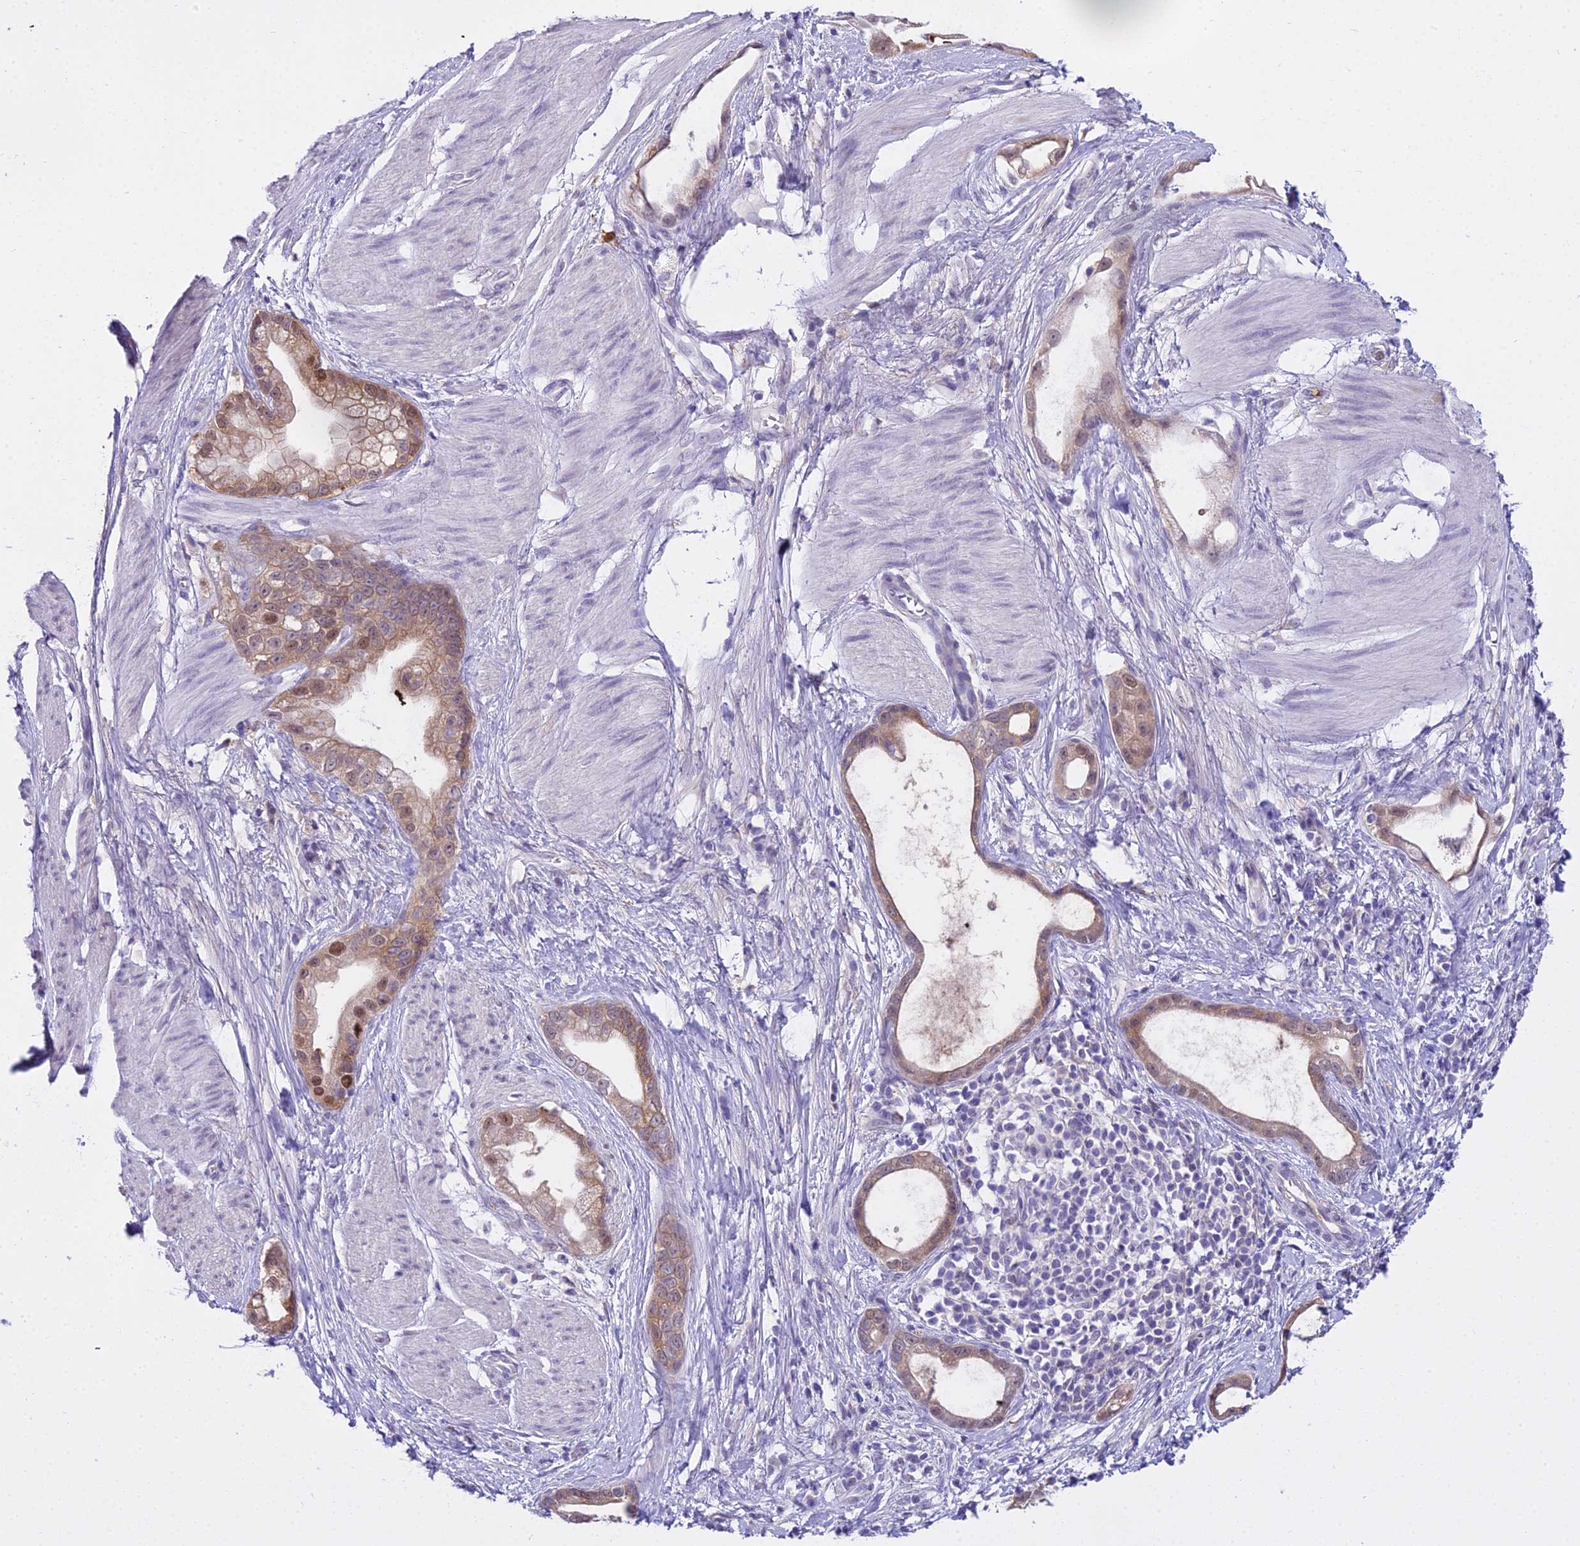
{"staining": {"intensity": "moderate", "quantity": ">75%", "location": "cytoplasmic/membranous,nuclear"}, "tissue": "stomach cancer", "cell_type": "Tumor cells", "image_type": "cancer", "snomed": [{"axis": "morphology", "description": "Adenocarcinoma, NOS"}, {"axis": "topography", "description": "Stomach"}], "caption": "High-magnification brightfield microscopy of adenocarcinoma (stomach) stained with DAB (3,3'-diaminobenzidine) (brown) and counterstained with hematoxylin (blue). tumor cells exhibit moderate cytoplasmic/membranous and nuclear expression is seen in about>75% of cells. Ihc stains the protein in brown and the nuclei are stained blue.", "gene": "MAT2A", "patient": {"sex": "male", "age": 55}}